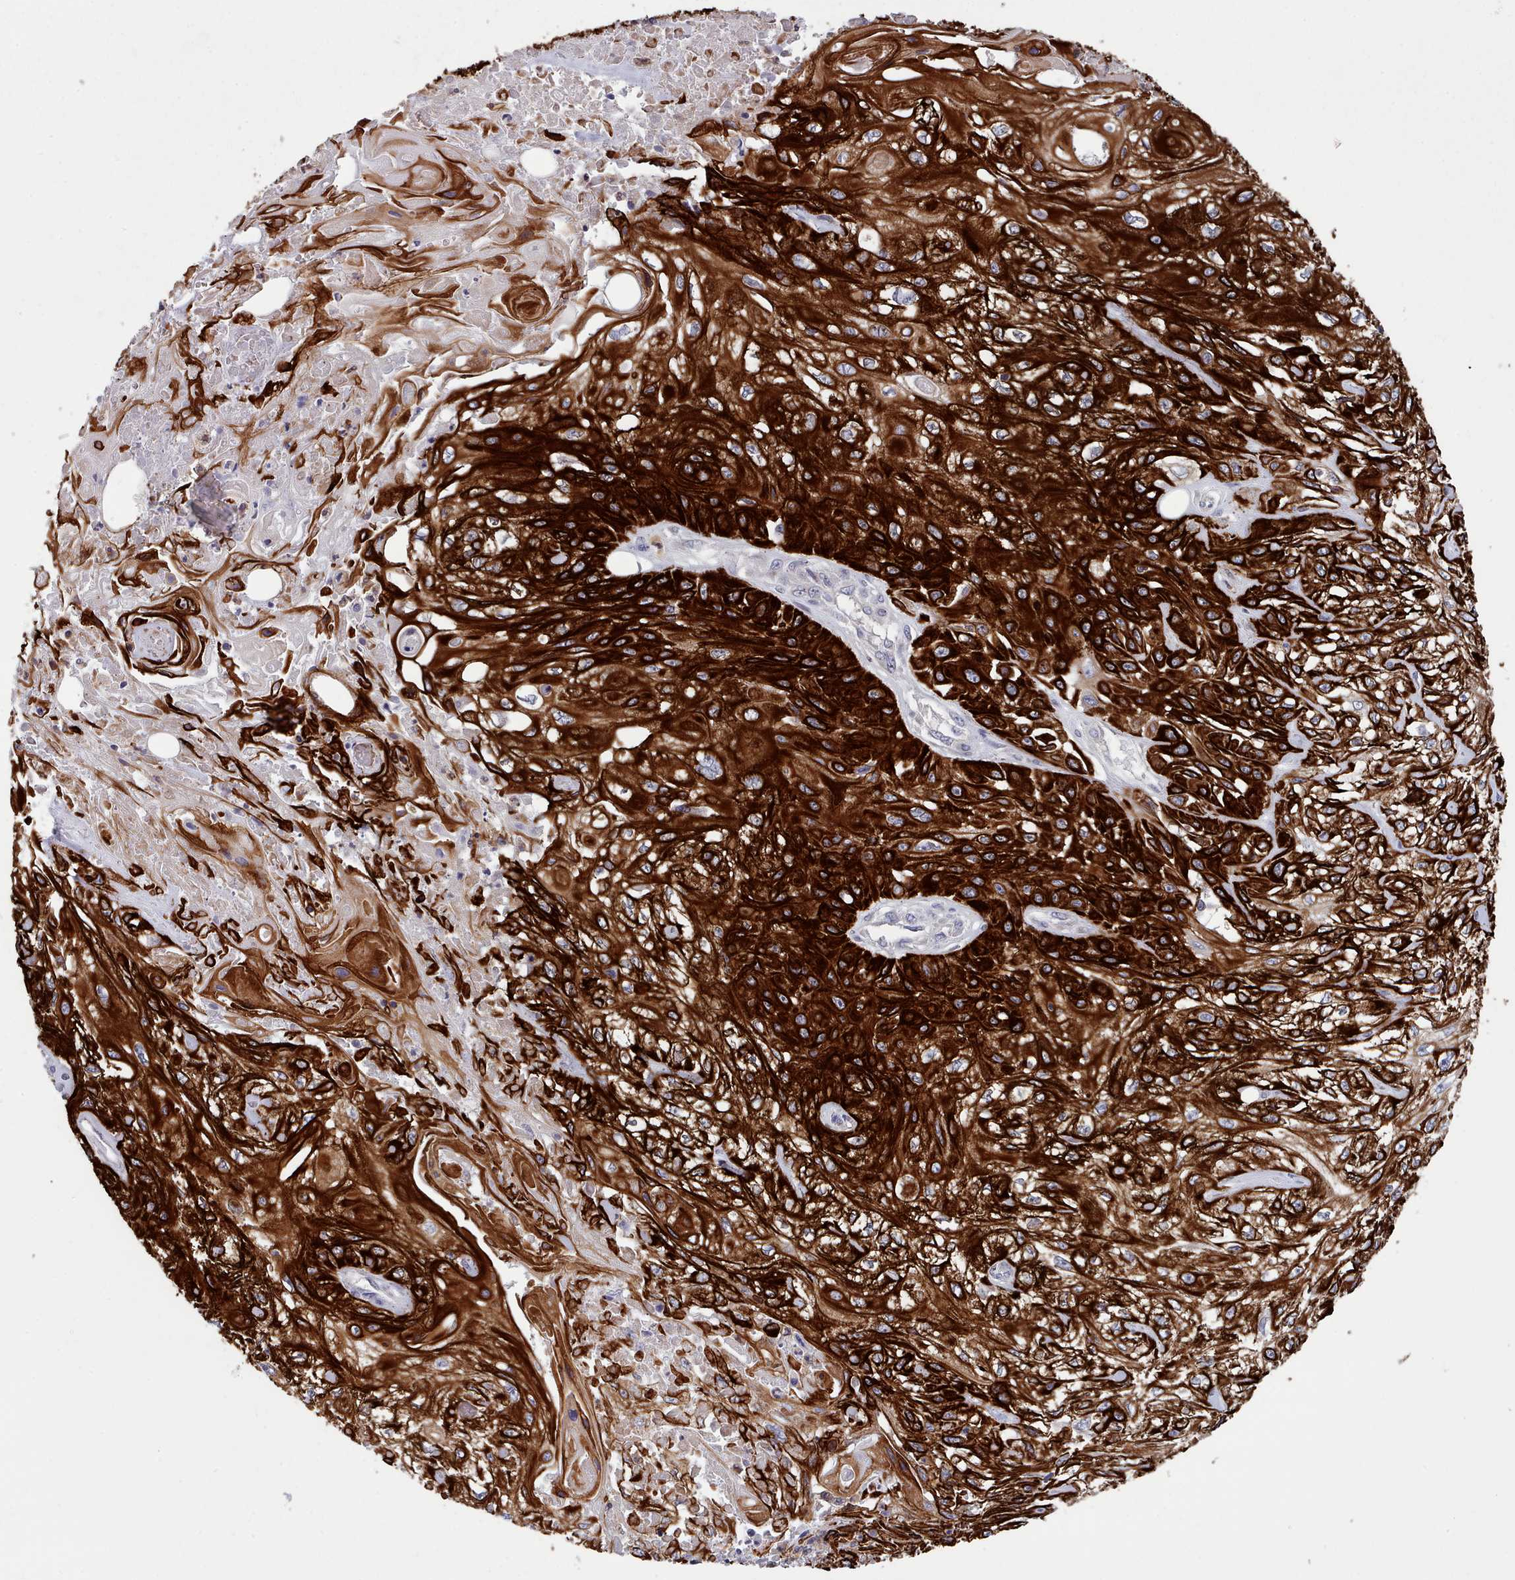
{"staining": {"intensity": "strong", "quantity": ">75%", "location": "cytoplasmic/membranous"}, "tissue": "skin cancer", "cell_type": "Tumor cells", "image_type": "cancer", "snomed": [{"axis": "morphology", "description": "Squamous cell carcinoma, NOS"}, {"axis": "morphology", "description": "Squamous cell carcinoma, metastatic, NOS"}, {"axis": "topography", "description": "Skin"}, {"axis": "topography", "description": "Lymph node"}], "caption": "Immunohistochemical staining of skin cancer (squamous cell carcinoma) exhibits high levels of strong cytoplasmic/membranous protein expression in approximately >75% of tumor cells. (IHC, brightfield microscopy, high magnification).", "gene": "RAC2", "patient": {"sex": "male", "age": 75}}